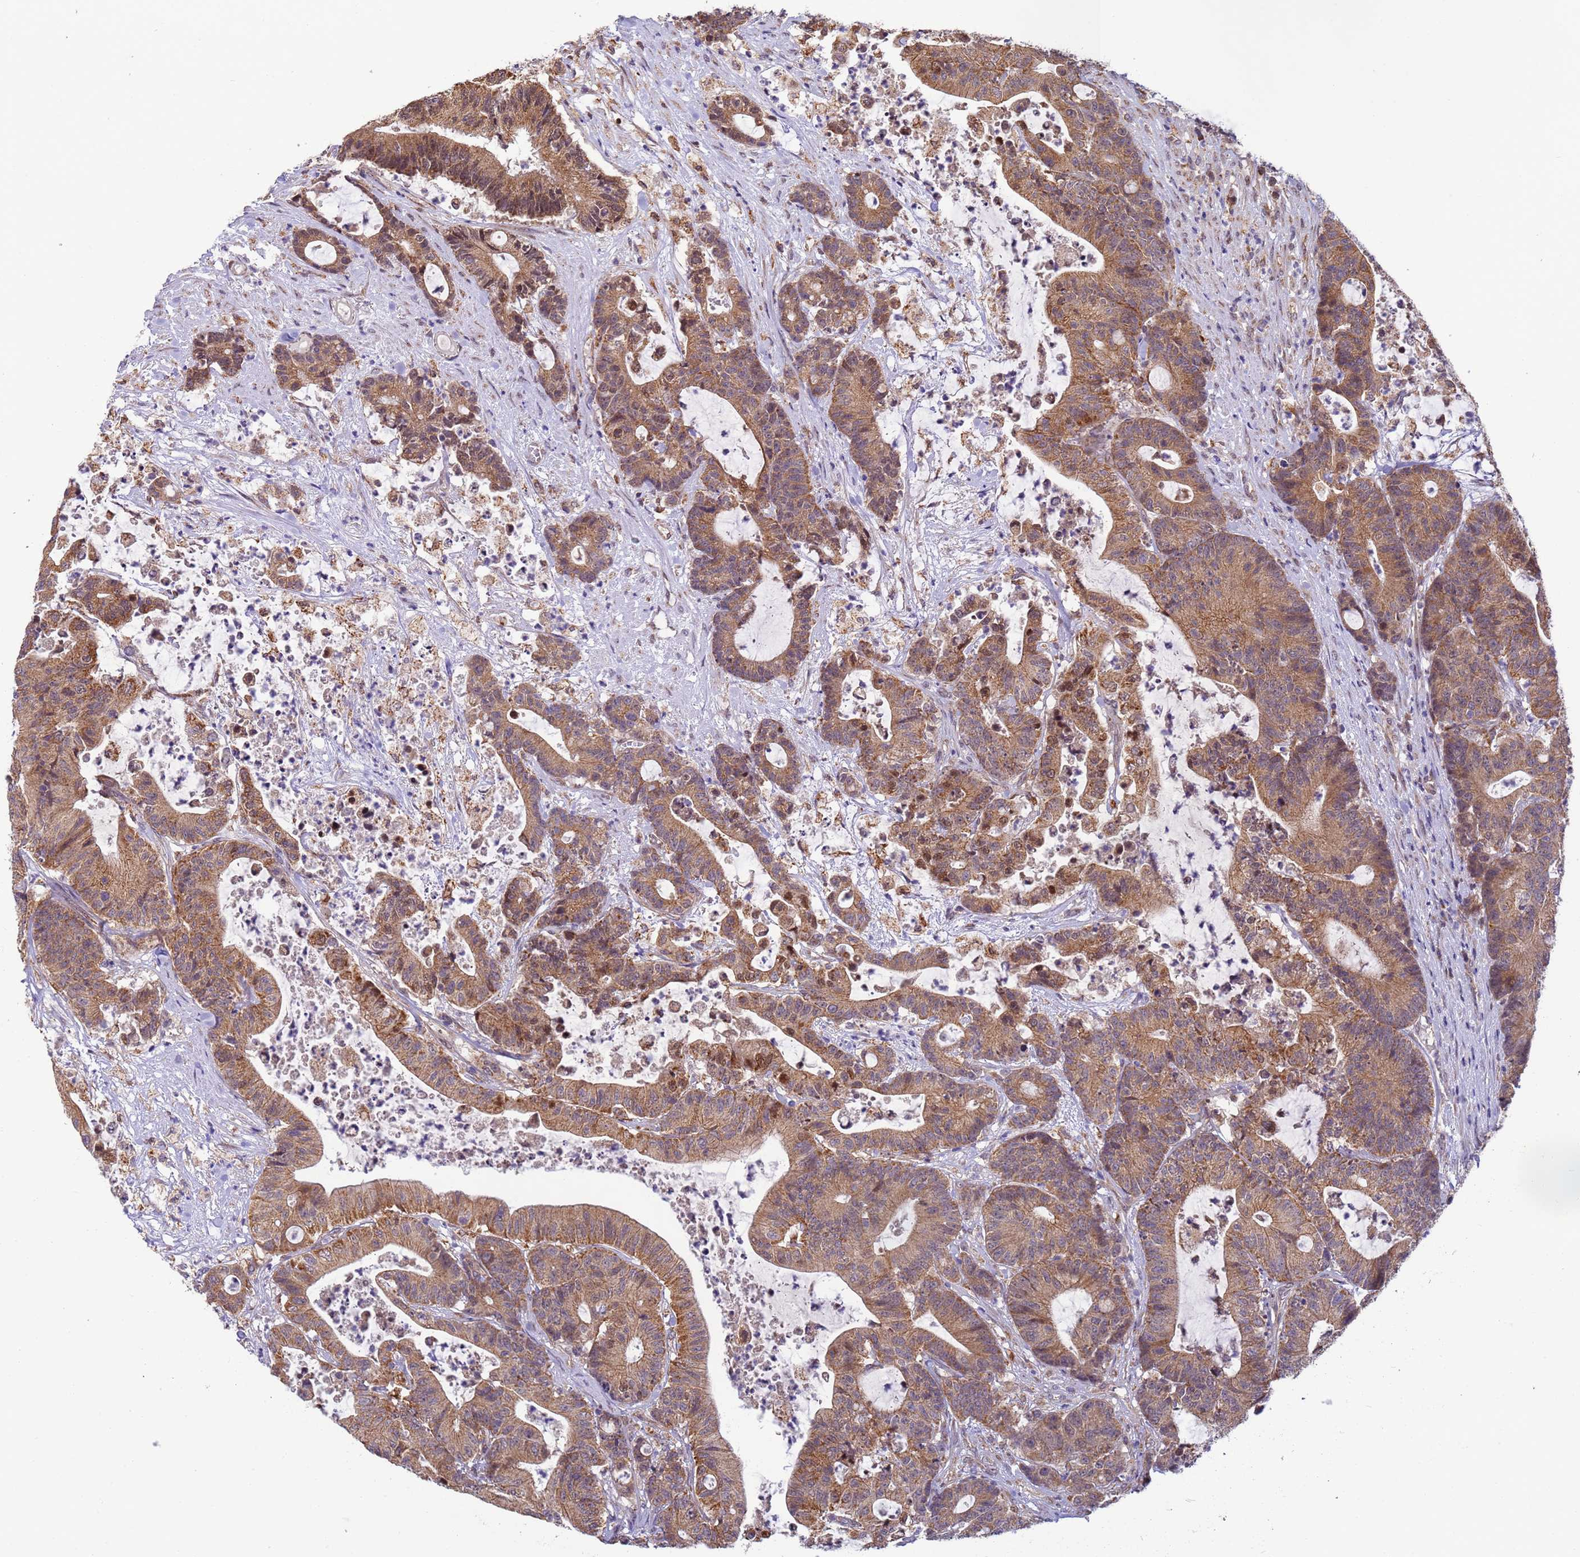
{"staining": {"intensity": "moderate", "quantity": ">75%", "location": "cytoplasmic/membranous"}, "tissue": "colorectal cancer", "cell_type": "Tumor cells", "image_type": "cancer", "snomed": [{"axis": "morphology", "description": "Adenocarcinoma, NOS"}, {"axis": "topography", "description": "Colon"}], "caption": "Colorectal cancer (adenocarcinoma) stained for a protein reveals moderate cytoplasmic/membranous positivity in tumor cells. (Brightfield microscopy of DAB IHC at high magnification).", "gene": "RAPGEF3", "patient": {"sex": "female", "age": 84}}